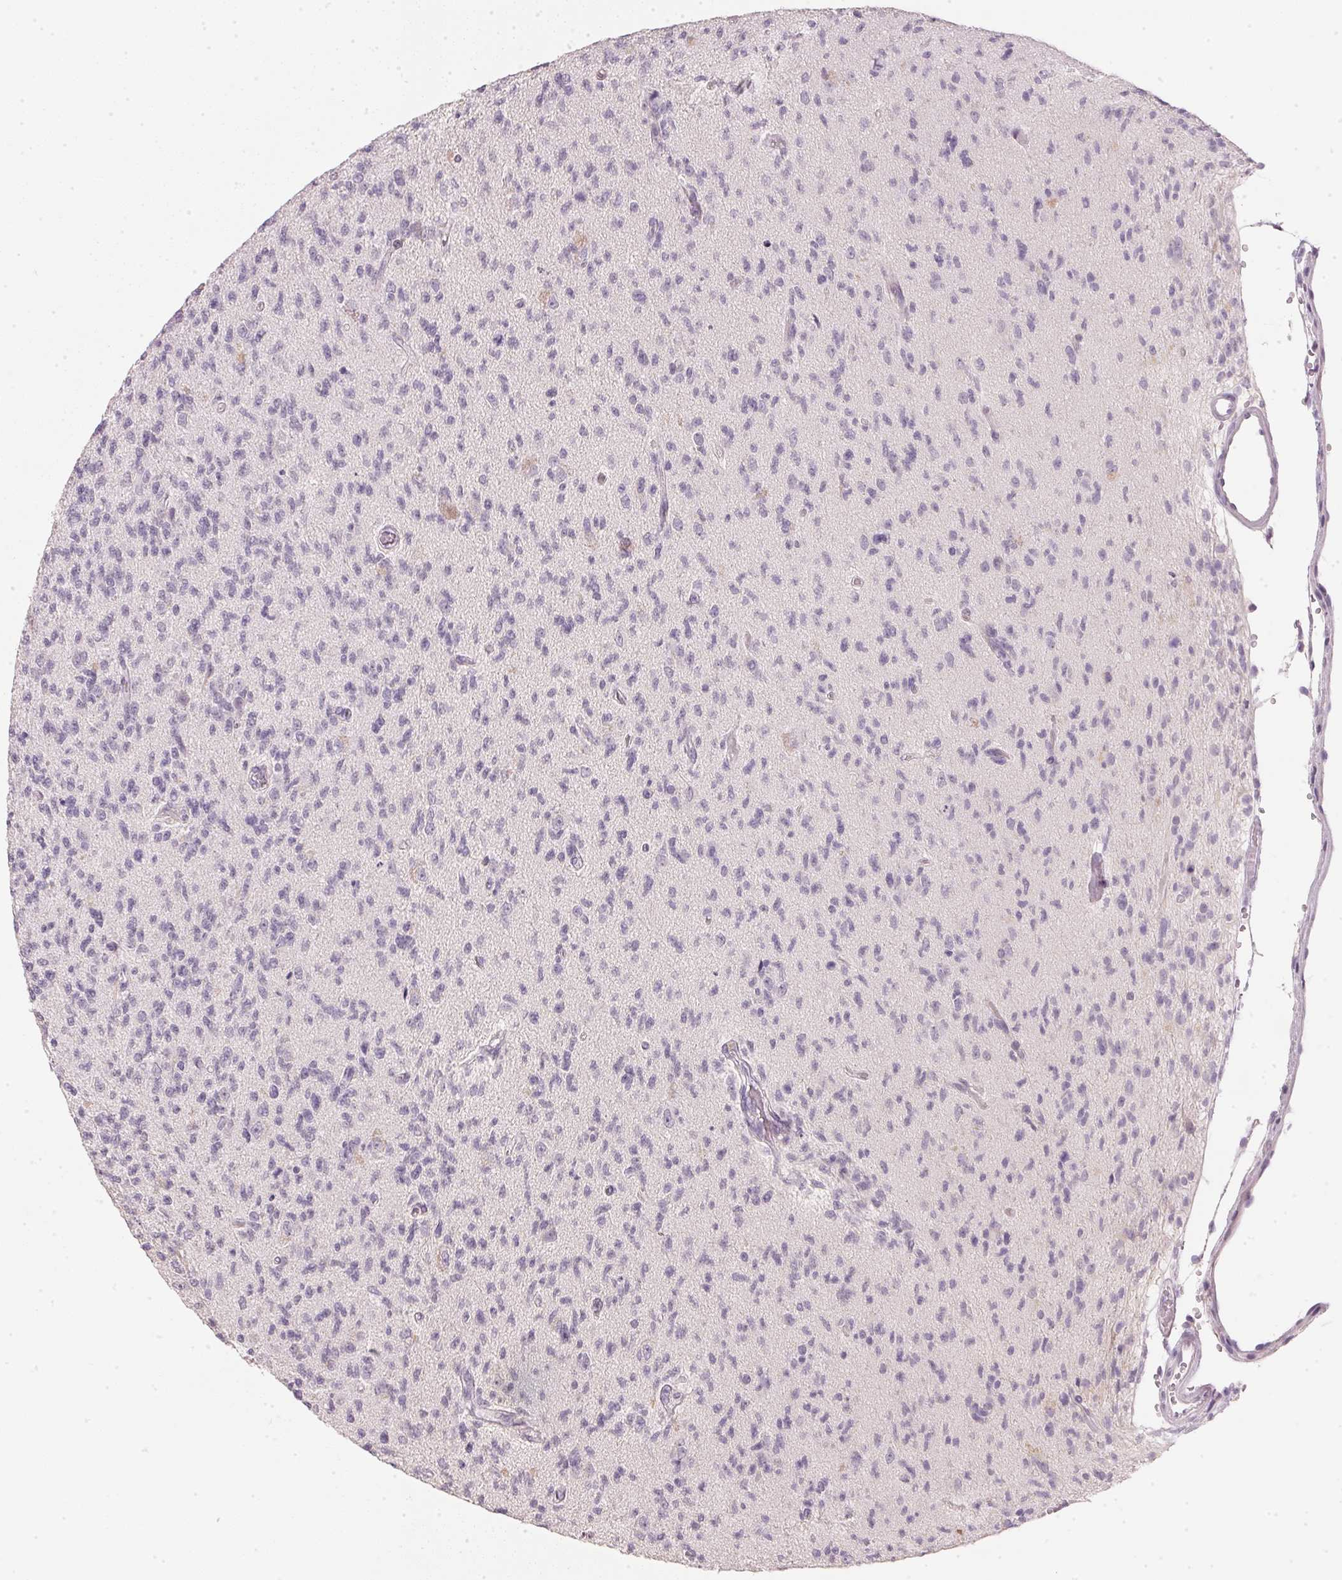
{"staining": {"intensity": "negative", "quantity": "none", "location": "none"}, "tissue": "glioma", "cell_type": "Tumor cells", "image_type": "cancer", "snomed": [{"axis": "morphology", "description": "Glioma, malignant, High grade"}, {"axis": "topography", "description": "Brain"}], "caption": "A micrograph of human malignant glioma (high-grade) is negative for staining in tumor cells.", "gene": "IGFBP1", "patient": {"sex": "male", "age": 56}}